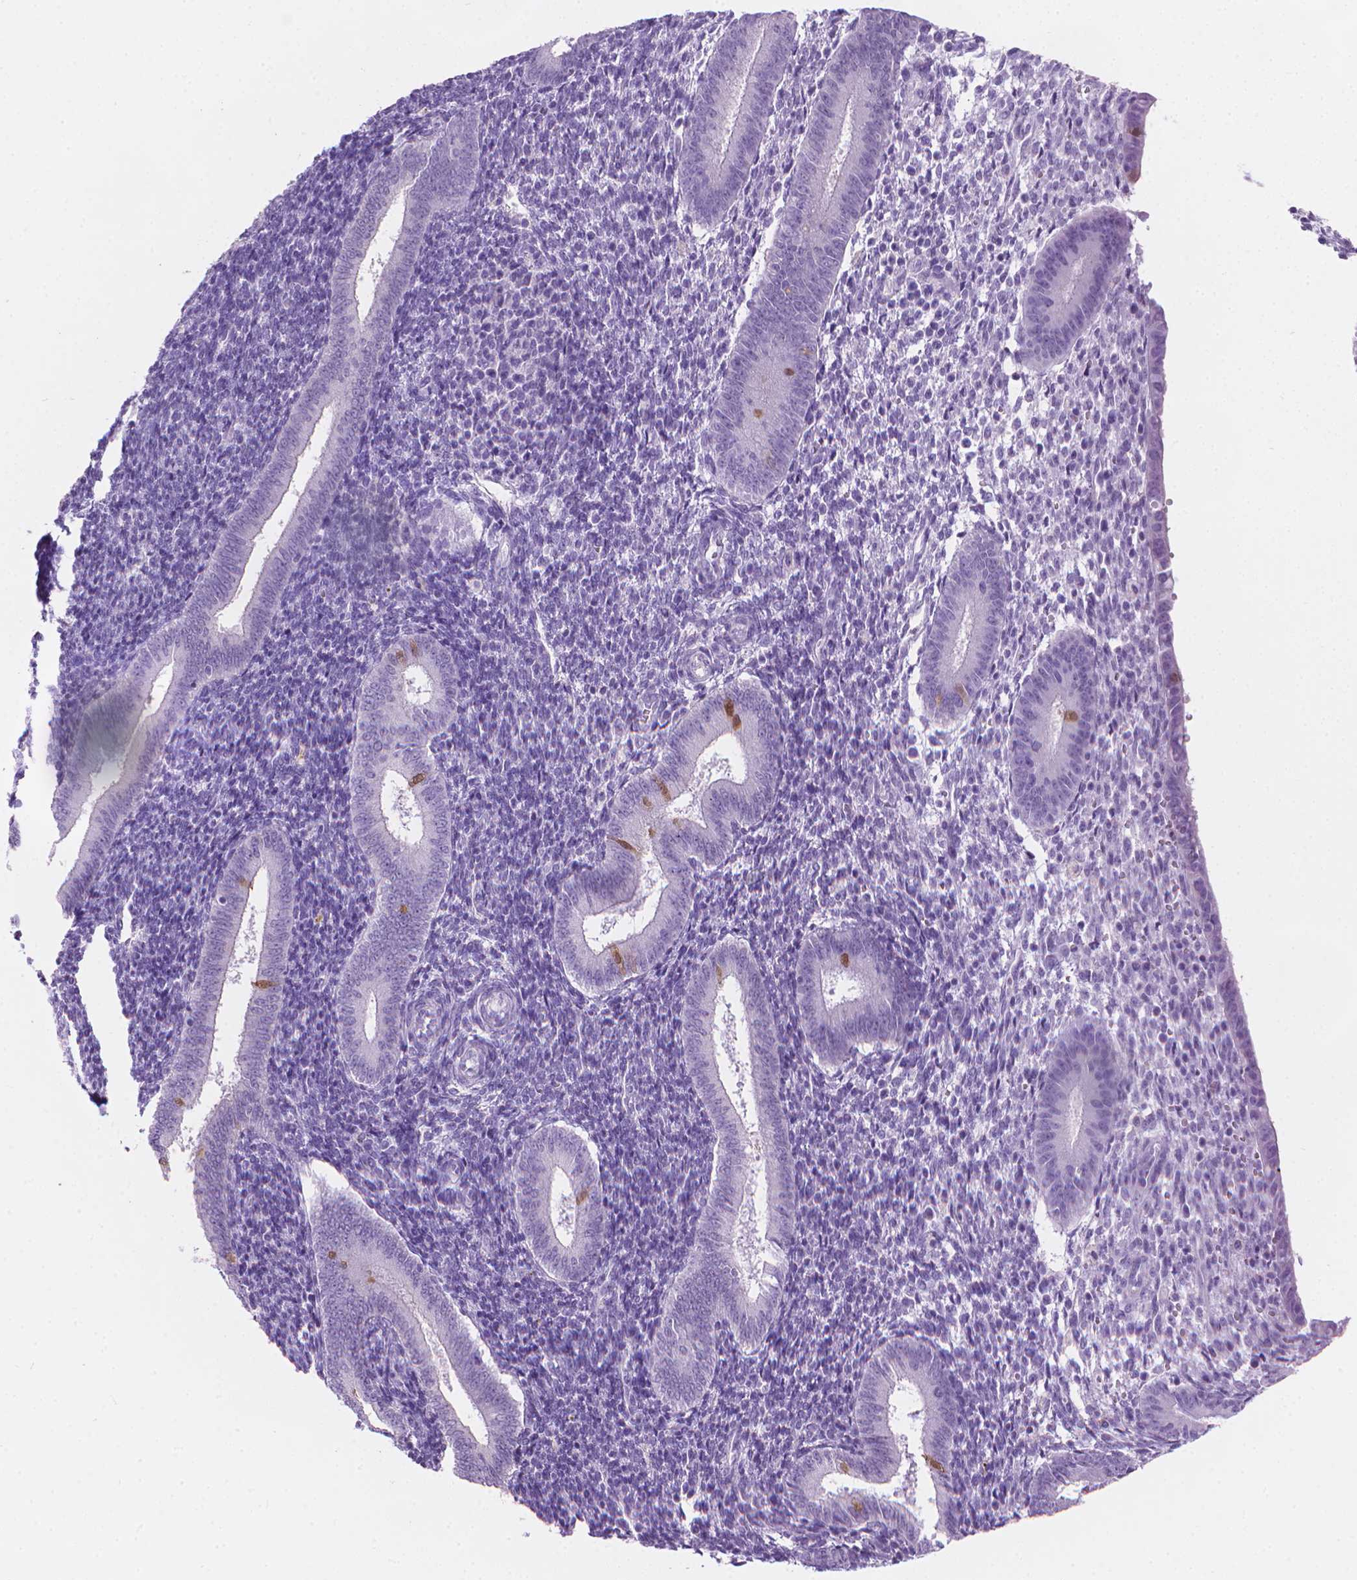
{"staining": {"intensity": "negative", "quantity": "none", "location": "none"}, "tissue": "endometrium", "cell_type": "Cells in endometrial stroma", "image_type": "normal", "snomed": [{"axis": "morphology", "description": "Normal tissue, NOS"}, {"axis": "topography", "description": "Endometrium"}], "caption": "The photomicrograph displays no staining of cells in endometrial stroma in normal endometrium.", "gene": "TTC29", "patient": {"sex": "female", "age": 25}}